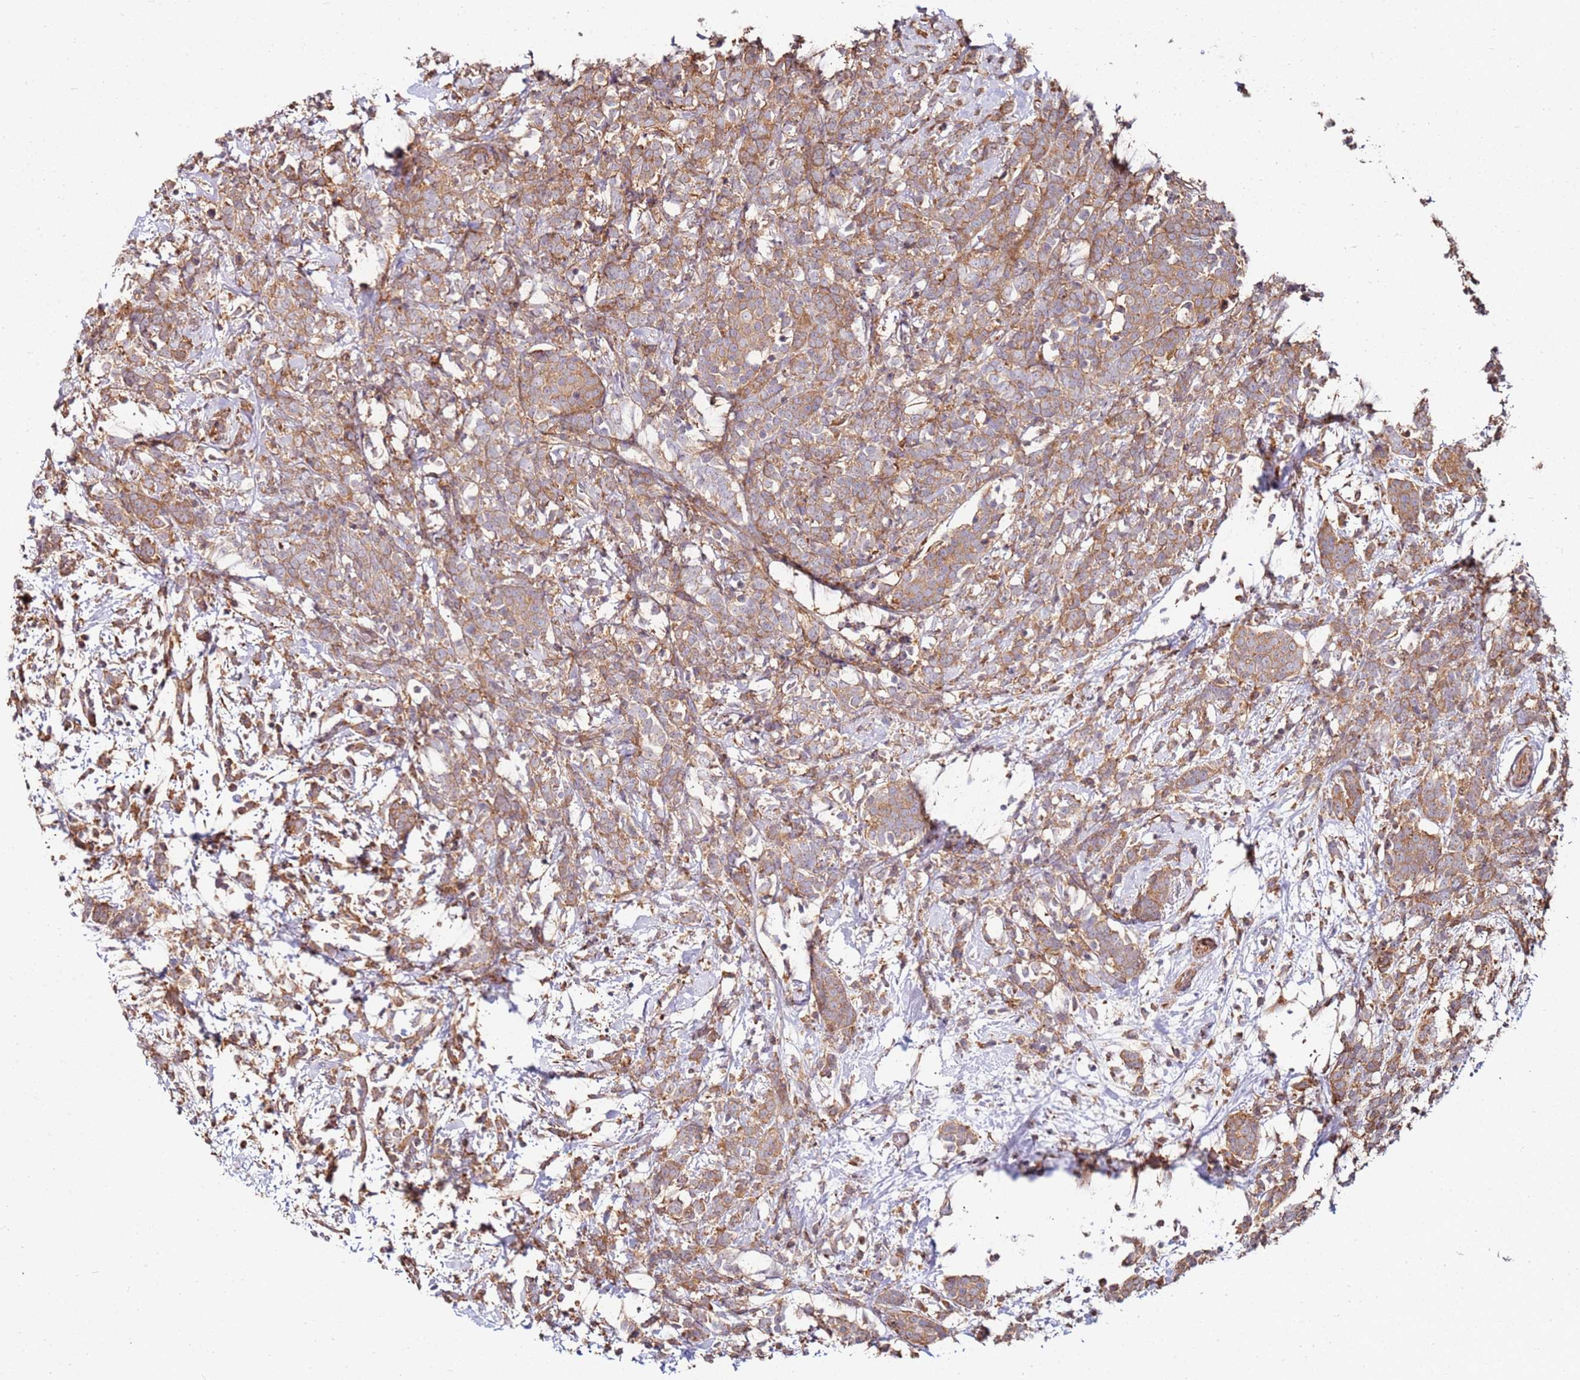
{"staining": {"intensity": "moderate", "quantity": ">75%", "location": "cytoplasmic/membranous"}, "tissue": "breast cancer", "cell_type": "Tumor cells", "image_type": "cancer", "snomed": [{"axis": "morphology", "description": "Lobular carcinoma"}, {"axis": "topography", "description": "Breast"}], "caption": "This is a histology image of IHC staining of breast cancer (lobular carcinoma), which shows moderate expression in the cytoplasmic/membranous of tumor cells.", "gene": "RPS3A", "patient": {"sex": "female", "age": 58}}